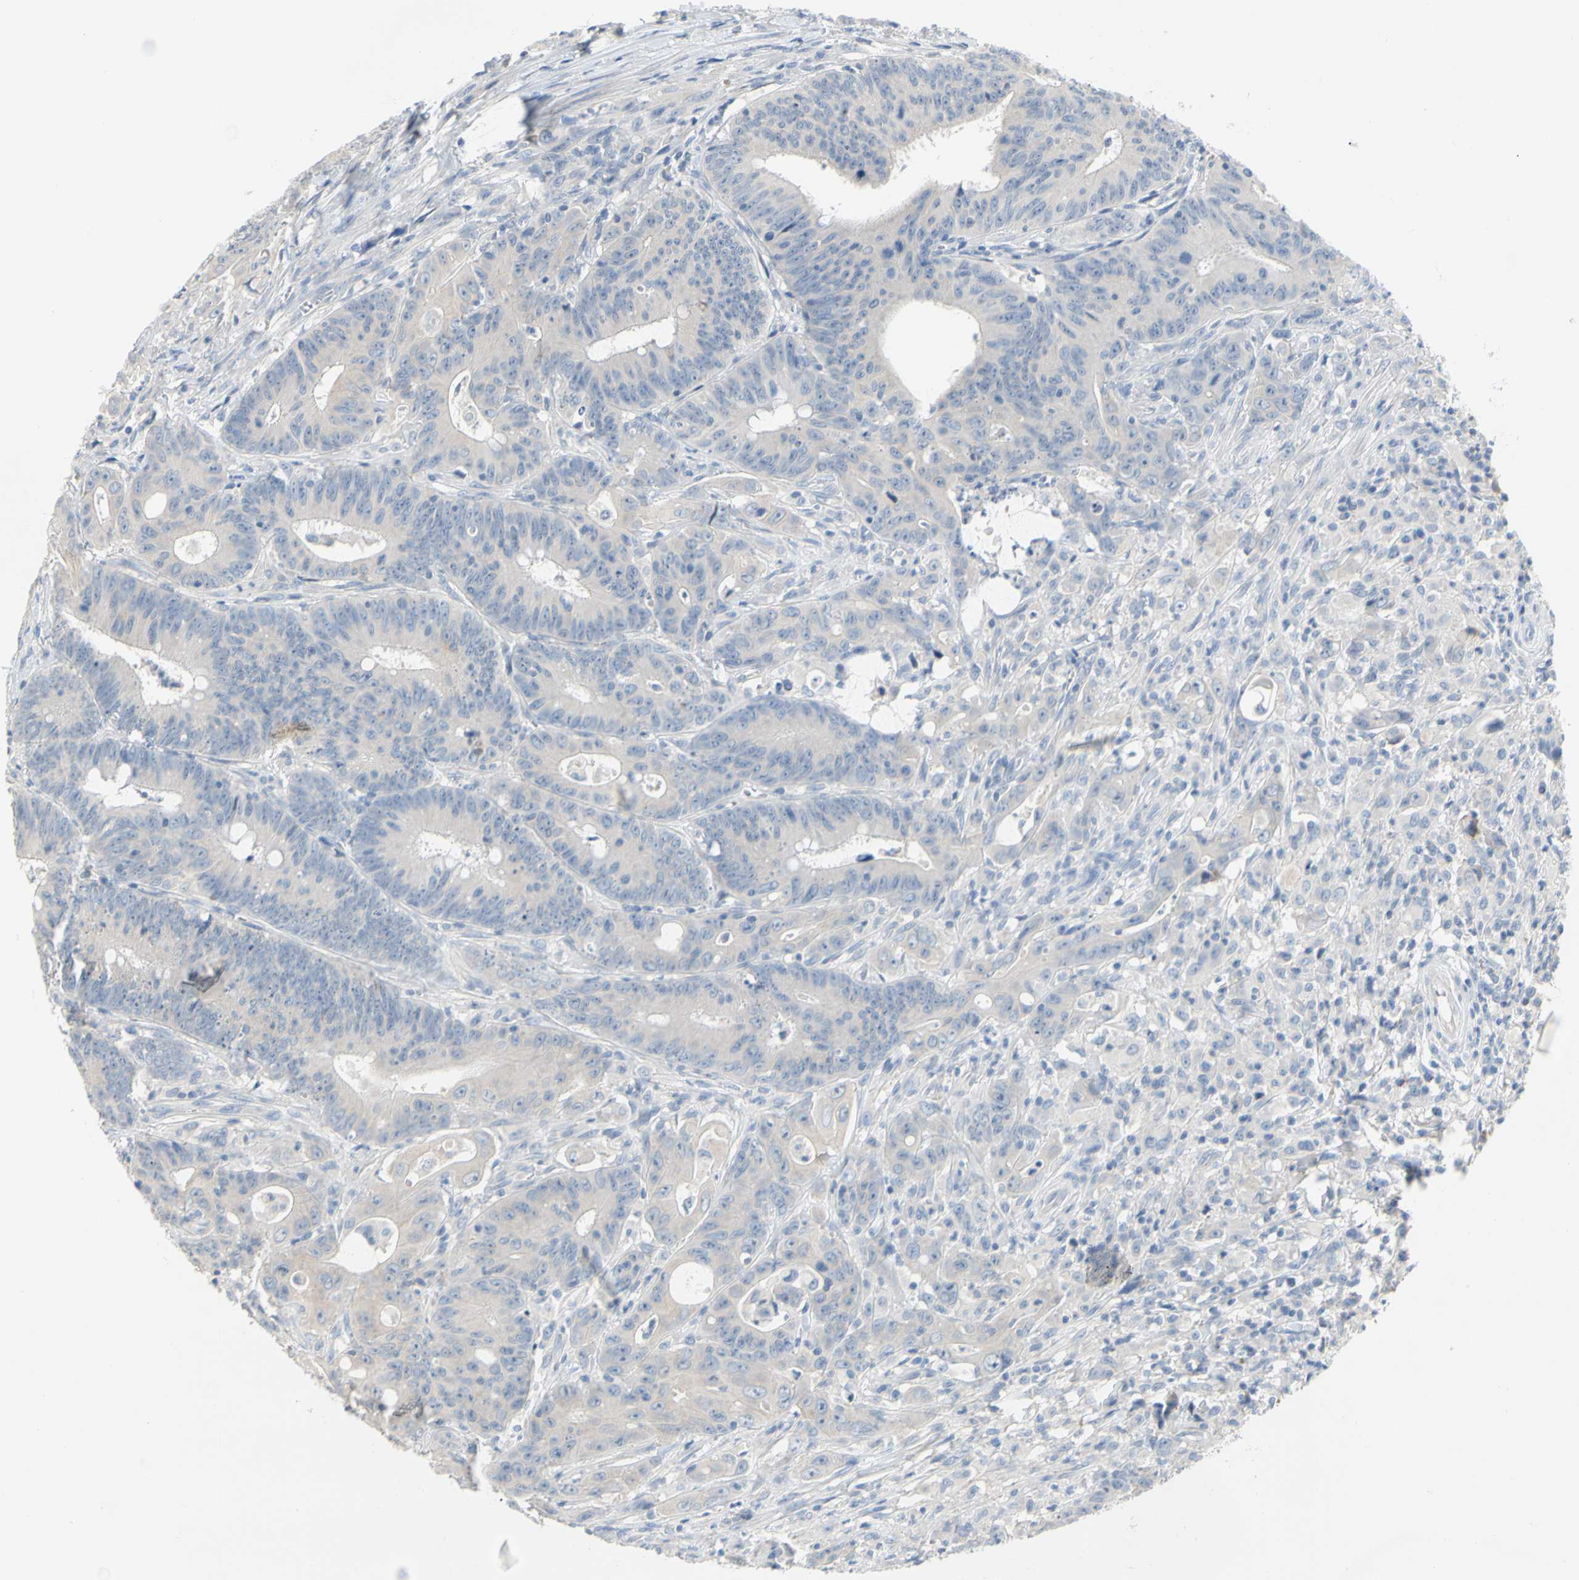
{"staining": {"intensity": "negative", "quantity": "none", "location": "none"}, "tissue": "colorectal cancer", "cell_type": "Tumor cells", "image_type": "cancer", "snomed": [{"axis": "morphology", "description": "Adenocarcinoma, NOS"}, {"axis": "topography", "description": "Colon"}], "caption": "Immunohistochemistry (IHC) of human colorectal adenocarcinoma shows no positivity in tumor cells.", "gene": "CCM2L", "patient": {"sex": "male", "age": 45}}